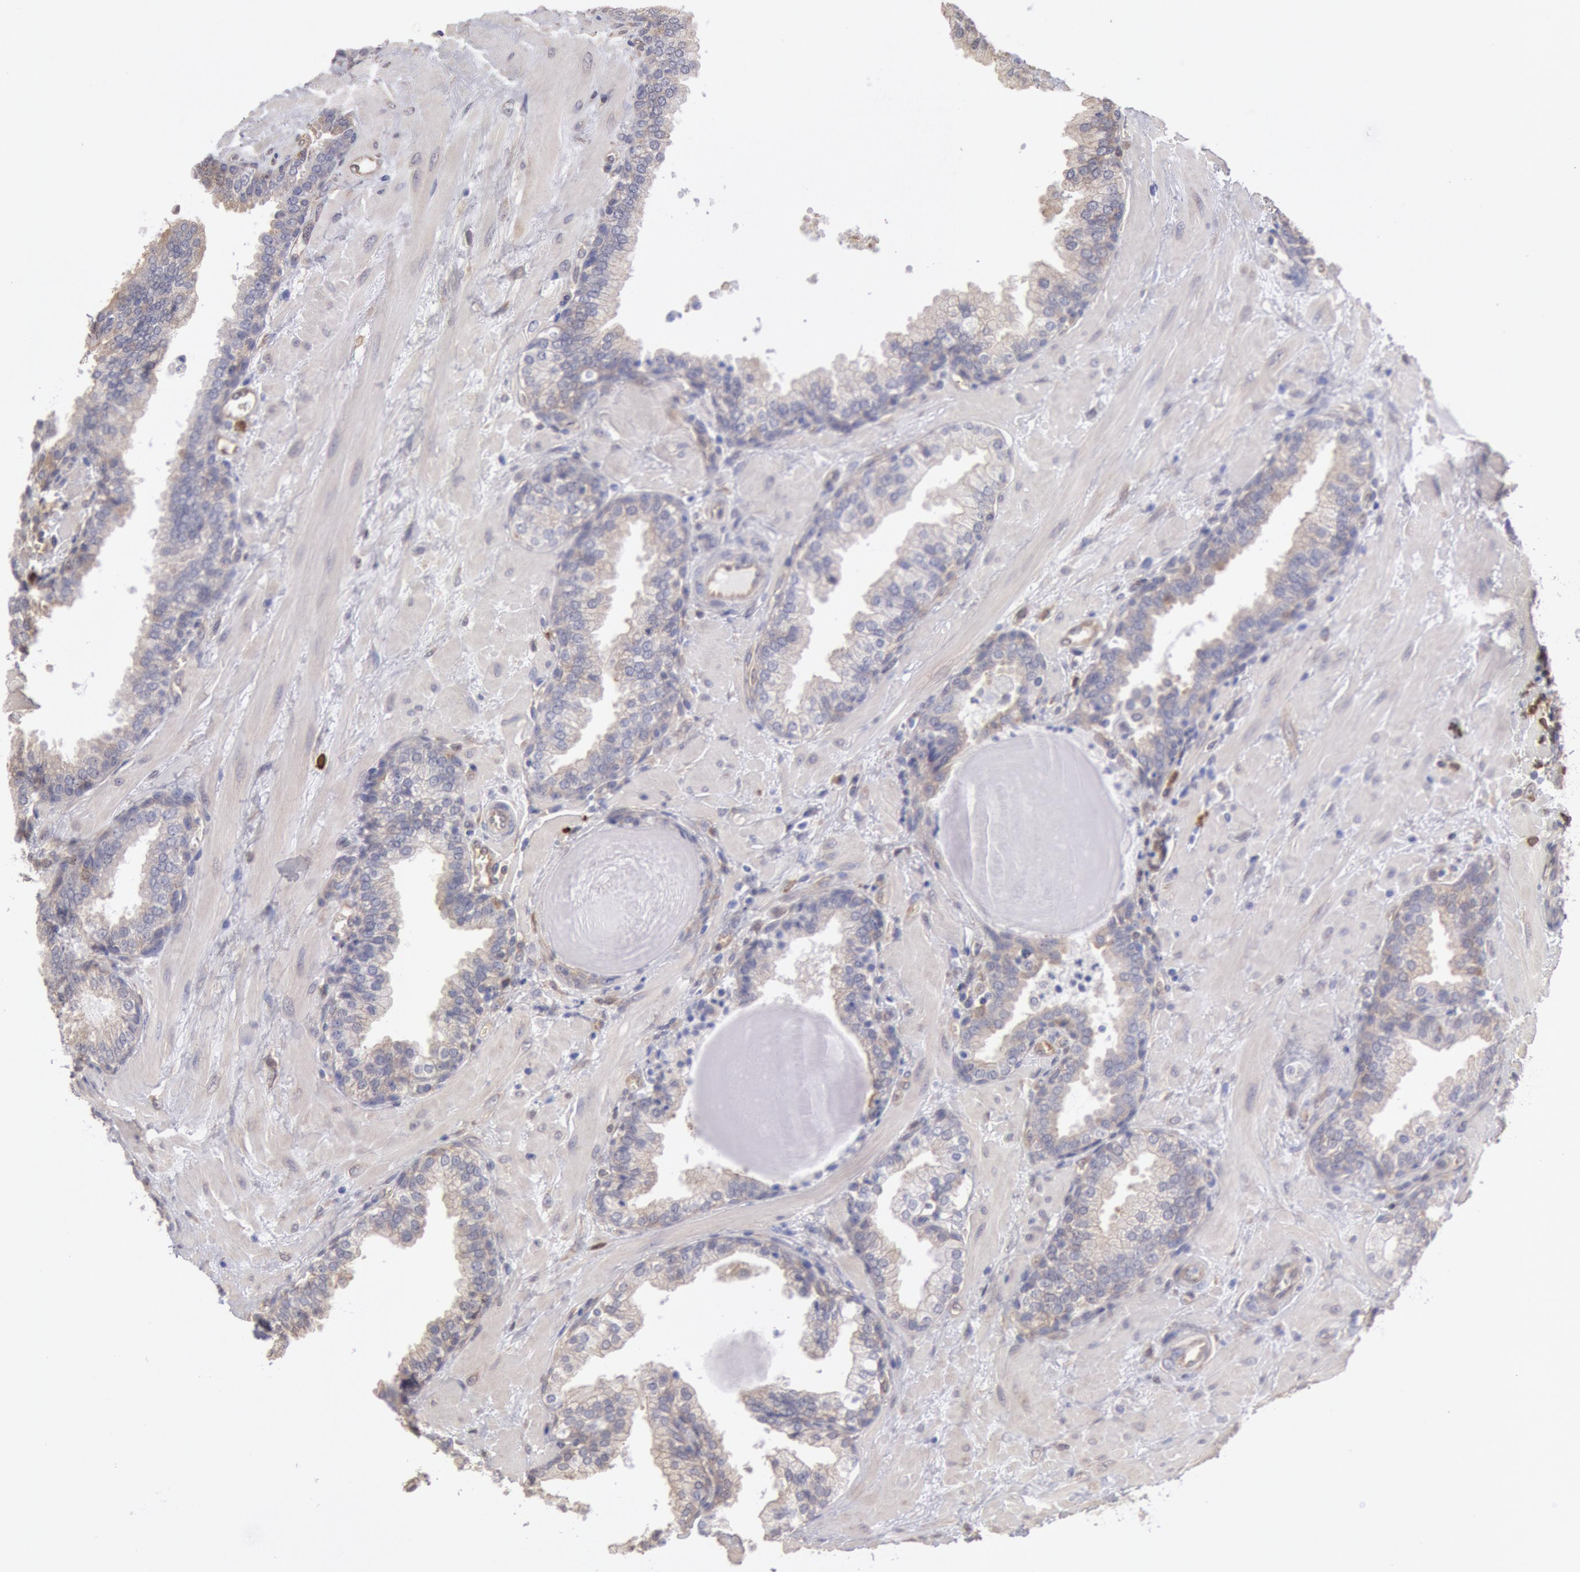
{"staining": {"intensity": "negative", "quantity": "none", "location": "none"}, "tissue": "prostate", "cell_type": "Glandular cells", "image_type": "normal", "snomed": [{"axis": "morphology", "description": "Normal tissue, NOS"}, {"axis": "topography", "description": "Prostate"}], "caption": "IHC photomicrograph of unremarkable prostate: human prostate stained with DAB (3,3'-diaminobenzidine) reveals no significant protein expression in glandular cells. (DAB (3,3'-diaminobenzidine) immunohistochemistry (IHC), high magnification).", "gene": "CCDC50", "patient": {"sex": "male", "age": 51}}